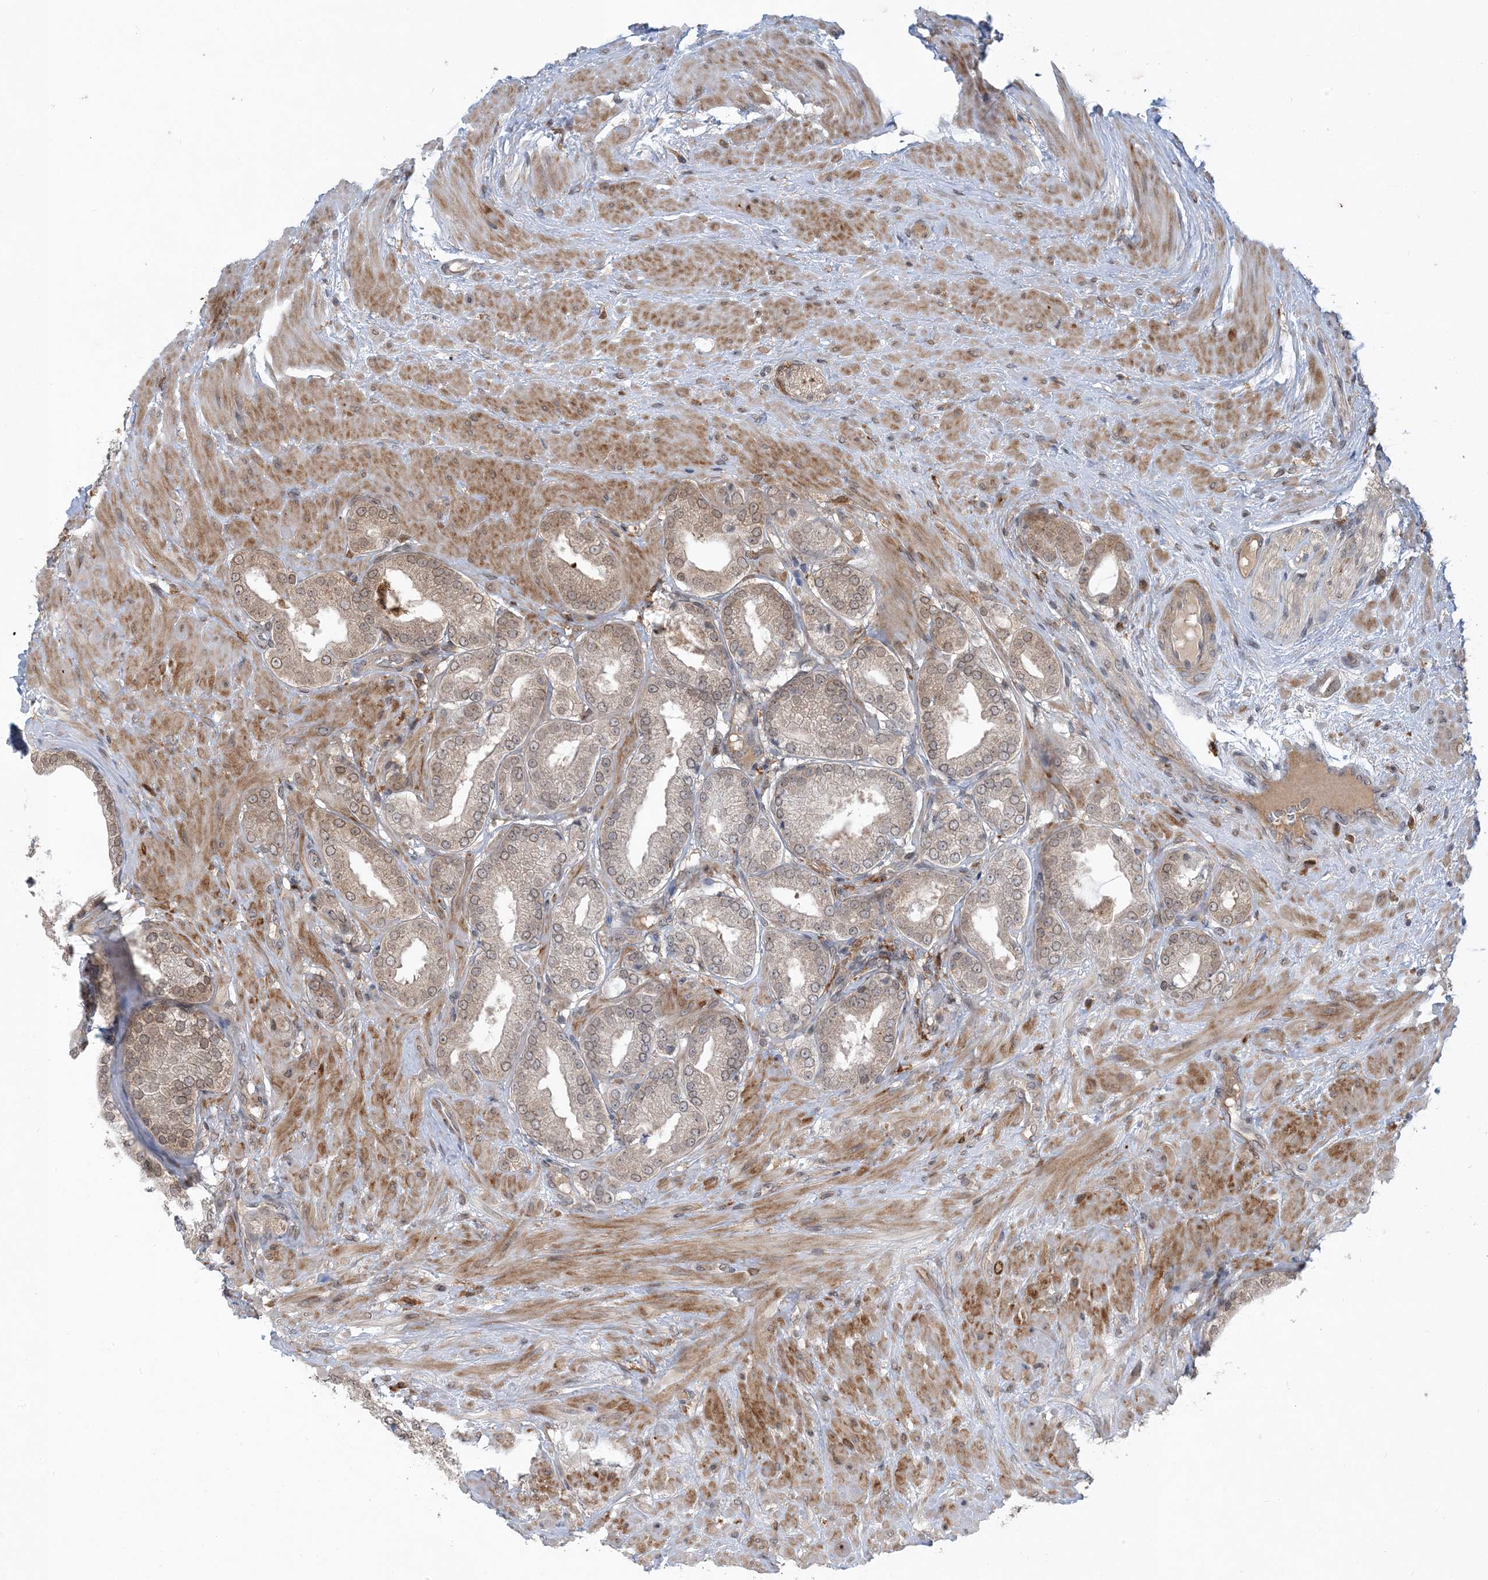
{"staining": {"intensity": "weak", "quantity": "25%-75%", "location": "cytoplasmic/membranous,nuclear"}, "tissue": "prostate cancer", "cell_type": "Tumor cells", "image_type": "cancer", "snomed": [{"axis": "morphology", "description": "Adenocarcinoma, Low grade"}, {"axis": "topography", "description": "Prostate"}], "caption": "This image displays prostate low-grade adenocarcinoma stained with IHC to label a protein in brown. The cytoplasmic/membranous and nuclear of tumor cells show weak positivity for the protein. Nuclei are counter-stained blue.", "gene": "NAGK", "patient": {"sex": "male", "age": 63}}